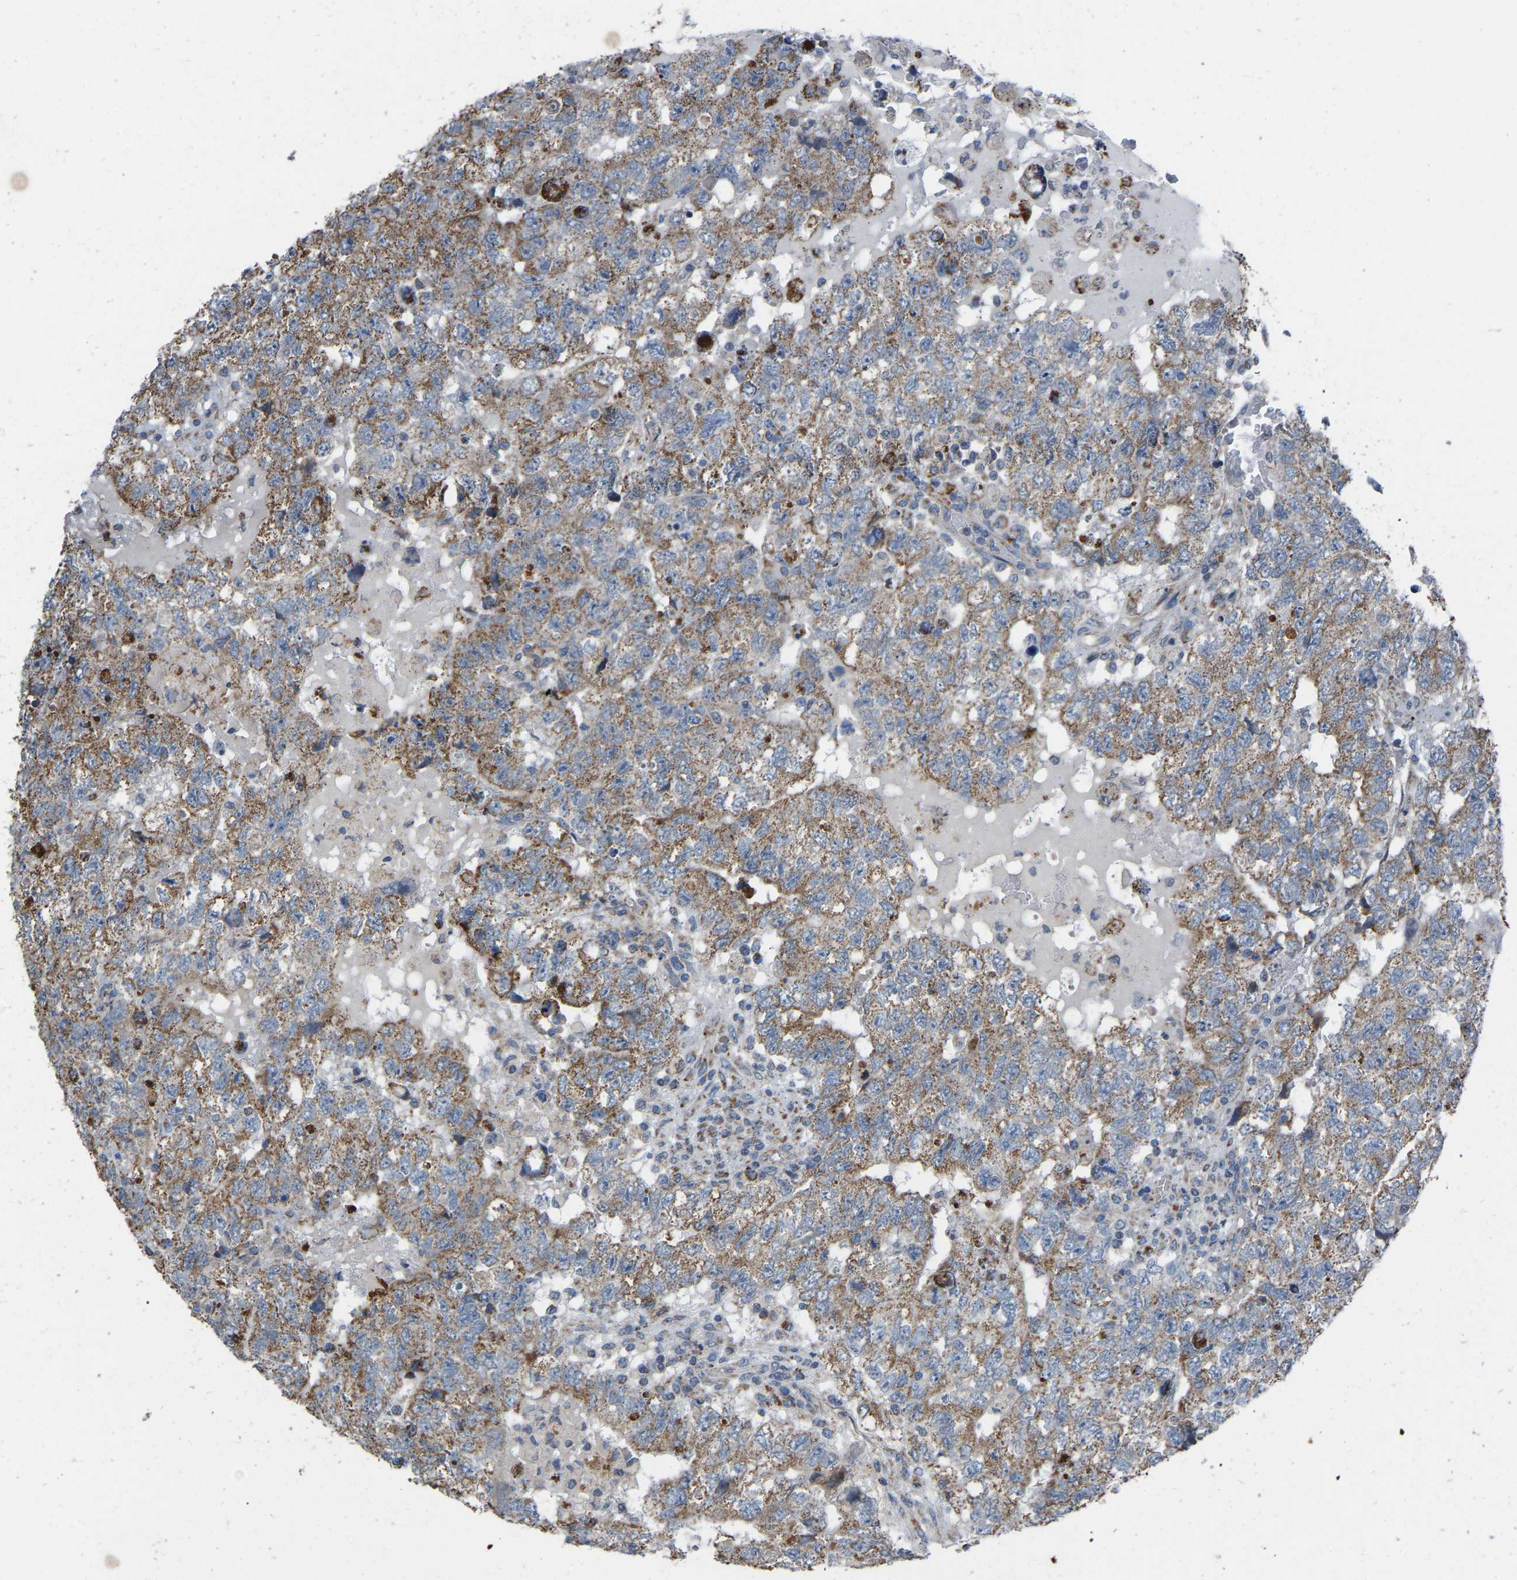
{"staining": {"intensity": "moderate", "quantity": ">75%", "location": "cytoplasmic/membranous"}, "tissue": "testis cancer", "cell_type": "Tumor cells", "image_type": "cancer", "snomed": [{"axis": "morphology", "description": "Carcinoma, Embryonal, NOS"}, {"axis": "topography", "description": "Testis"}], "caption": "The histopathology image shows immunohistochemical staining of embryonal carcinoma (testis). There is moderate cytoplasmic/membranous staining is present in approximately >75% of tumor cells. The protein is shown in brown color, while the nuclei are stained blue.", "gene": "BCL10", "patient": {"sex": "male", "age": 36}}